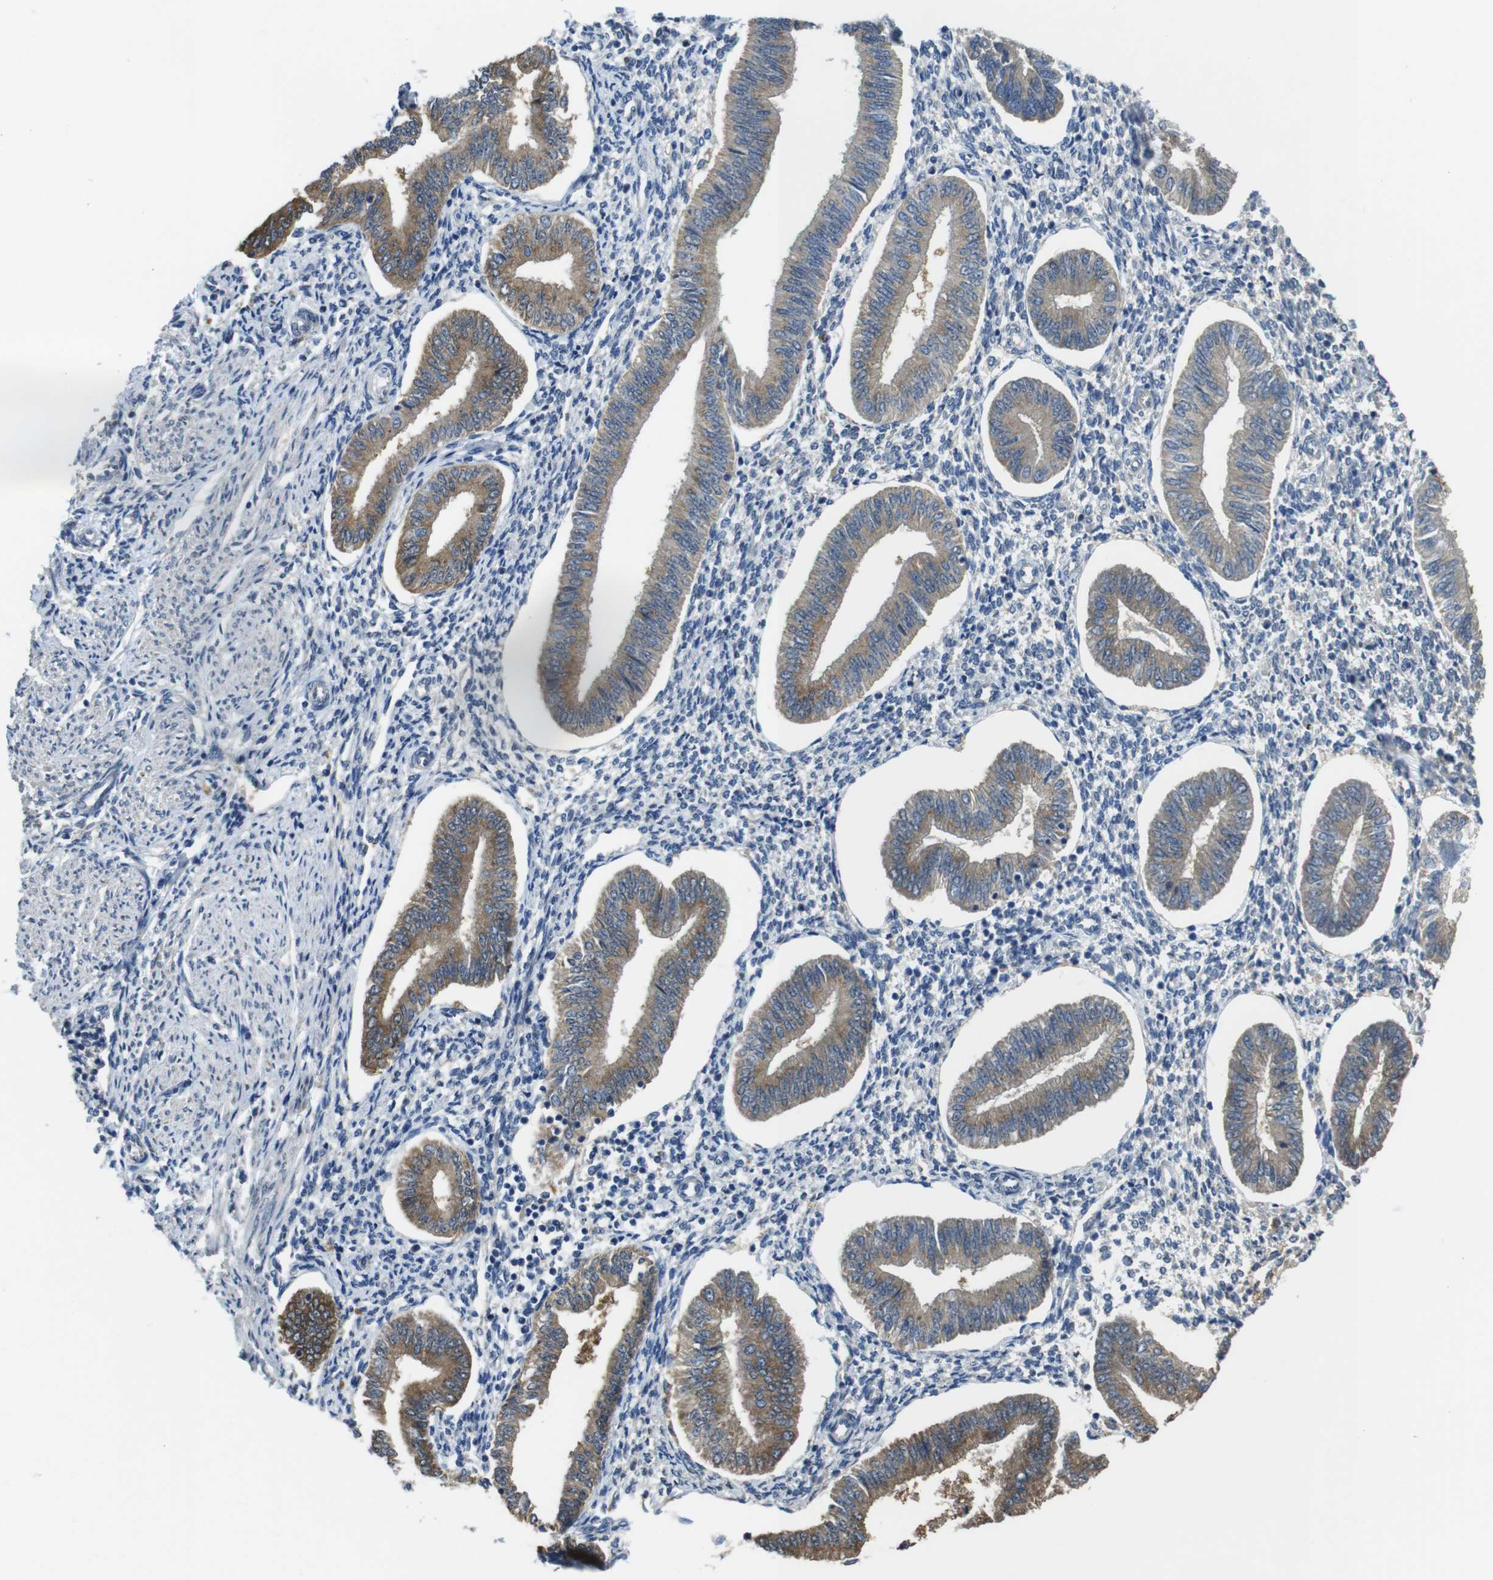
{"staining": {"intensity": "negative", "quantity": "none", "location": "none"}, "tissue": "endometrium", "cell_type": "Cells in endometrial stroma", "image_type": "normal", "snomed": [{"axis": "morphology", "description": "Normal tissue, NOS"}, {"axis": "topography", "description": "Endometrium"}], "caption": "A photomicrograph of endometrium stained for a protein exhibits no brown staining in cells in endometrial stroma. (Stains: DAB (3,3'-diaminobenzidine) immunohistochemistry with hematoxylin counter stain, Microscopy: brightfield microscopy at high magnification).", "gene": "RAB6A", "patient": {"sex": "female", "age": 50}}